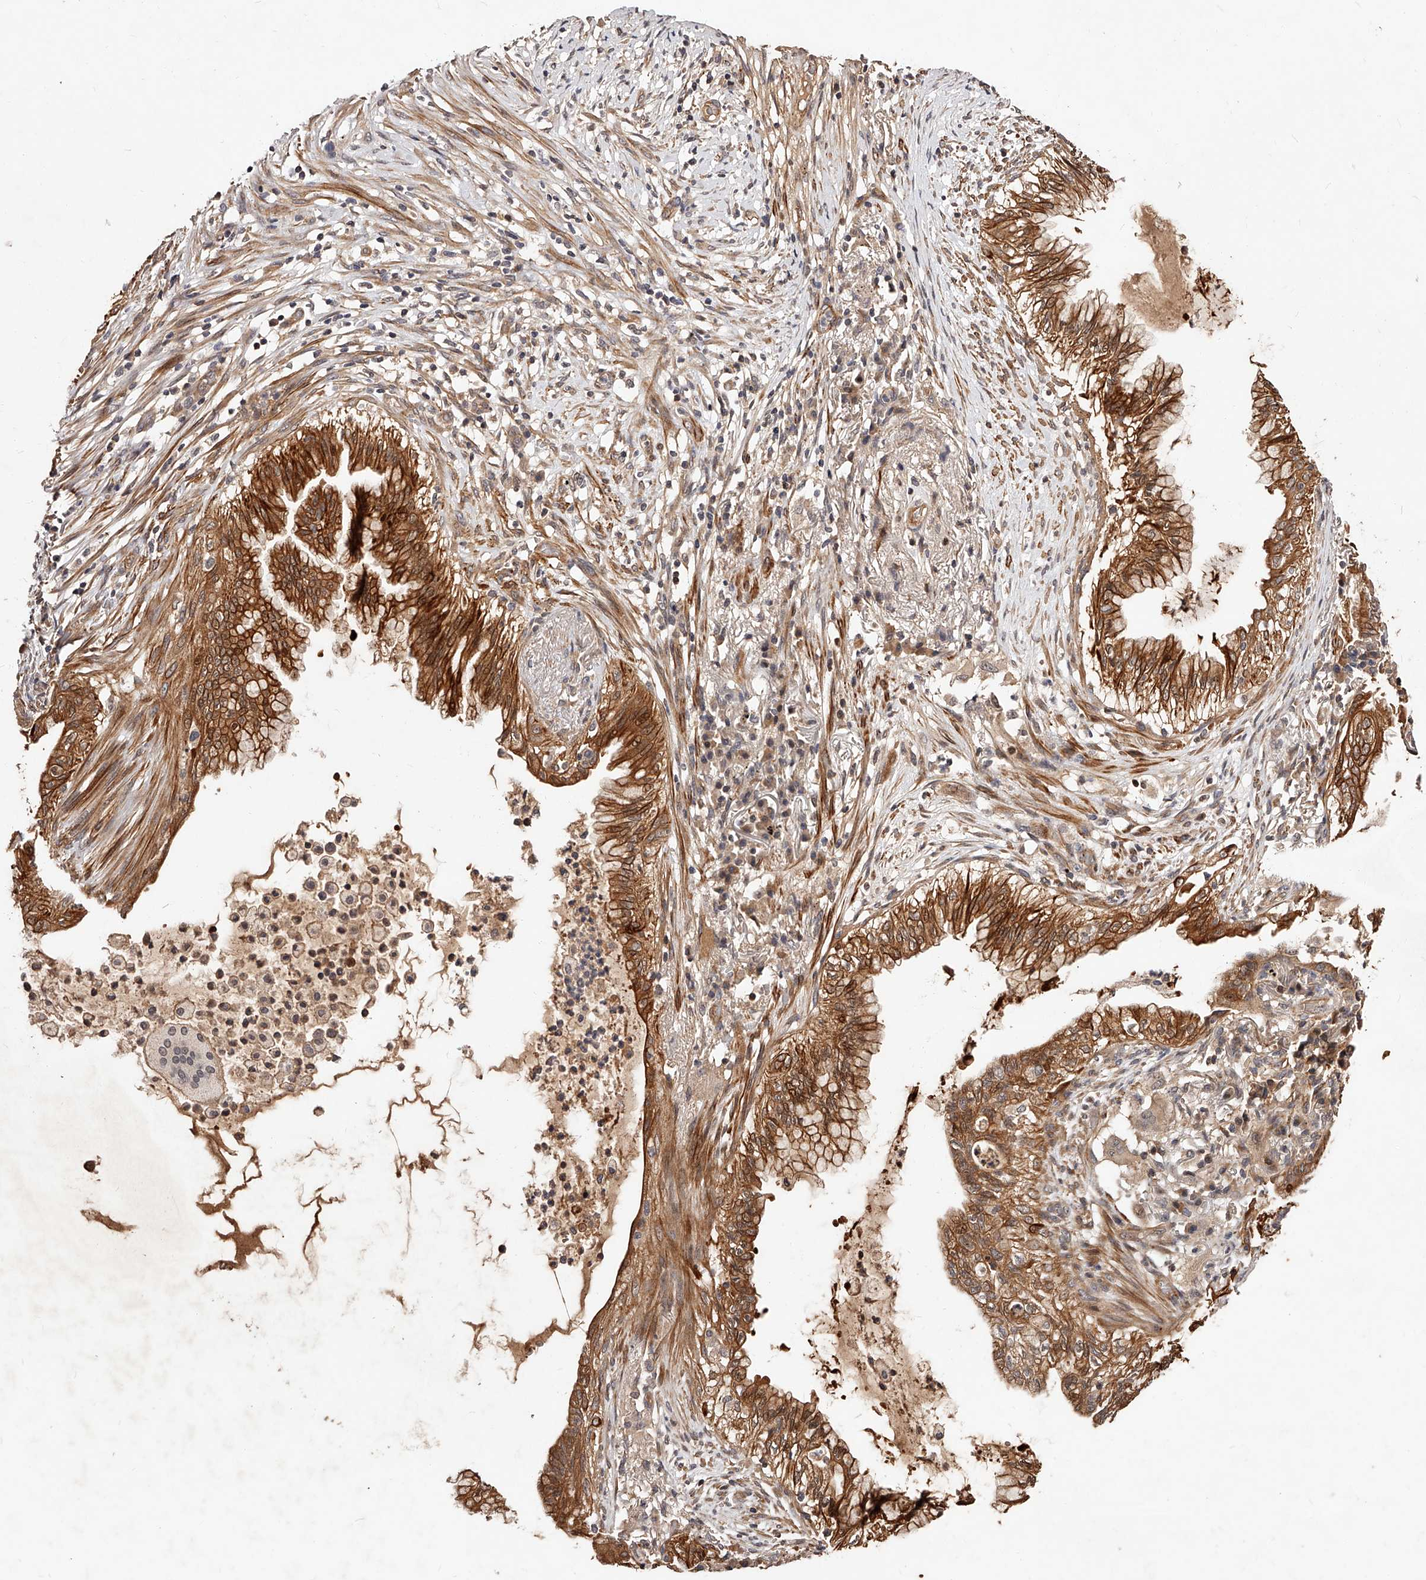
{"staining": {"intensity": "moderate", "quantity": ">75%", "location": "cytoplasmic/membranous"}, "tissue": "lung cancer", "cell_type": "Tumor cells", "image_type": "cancer", "snomed": [{"axis": "morphology", "description": "Adenocarcinoma, NOS"}, {"axis": "topography", "description": "Lung"}], "caption": "Immunohistochemical staining of human lung cancer exhibits moderate cytoplasmic/membranous protein expression in approximately >75% of tumor cells.", "gene": "CUL7", "patient": {"sex": "female", "age": 70}}